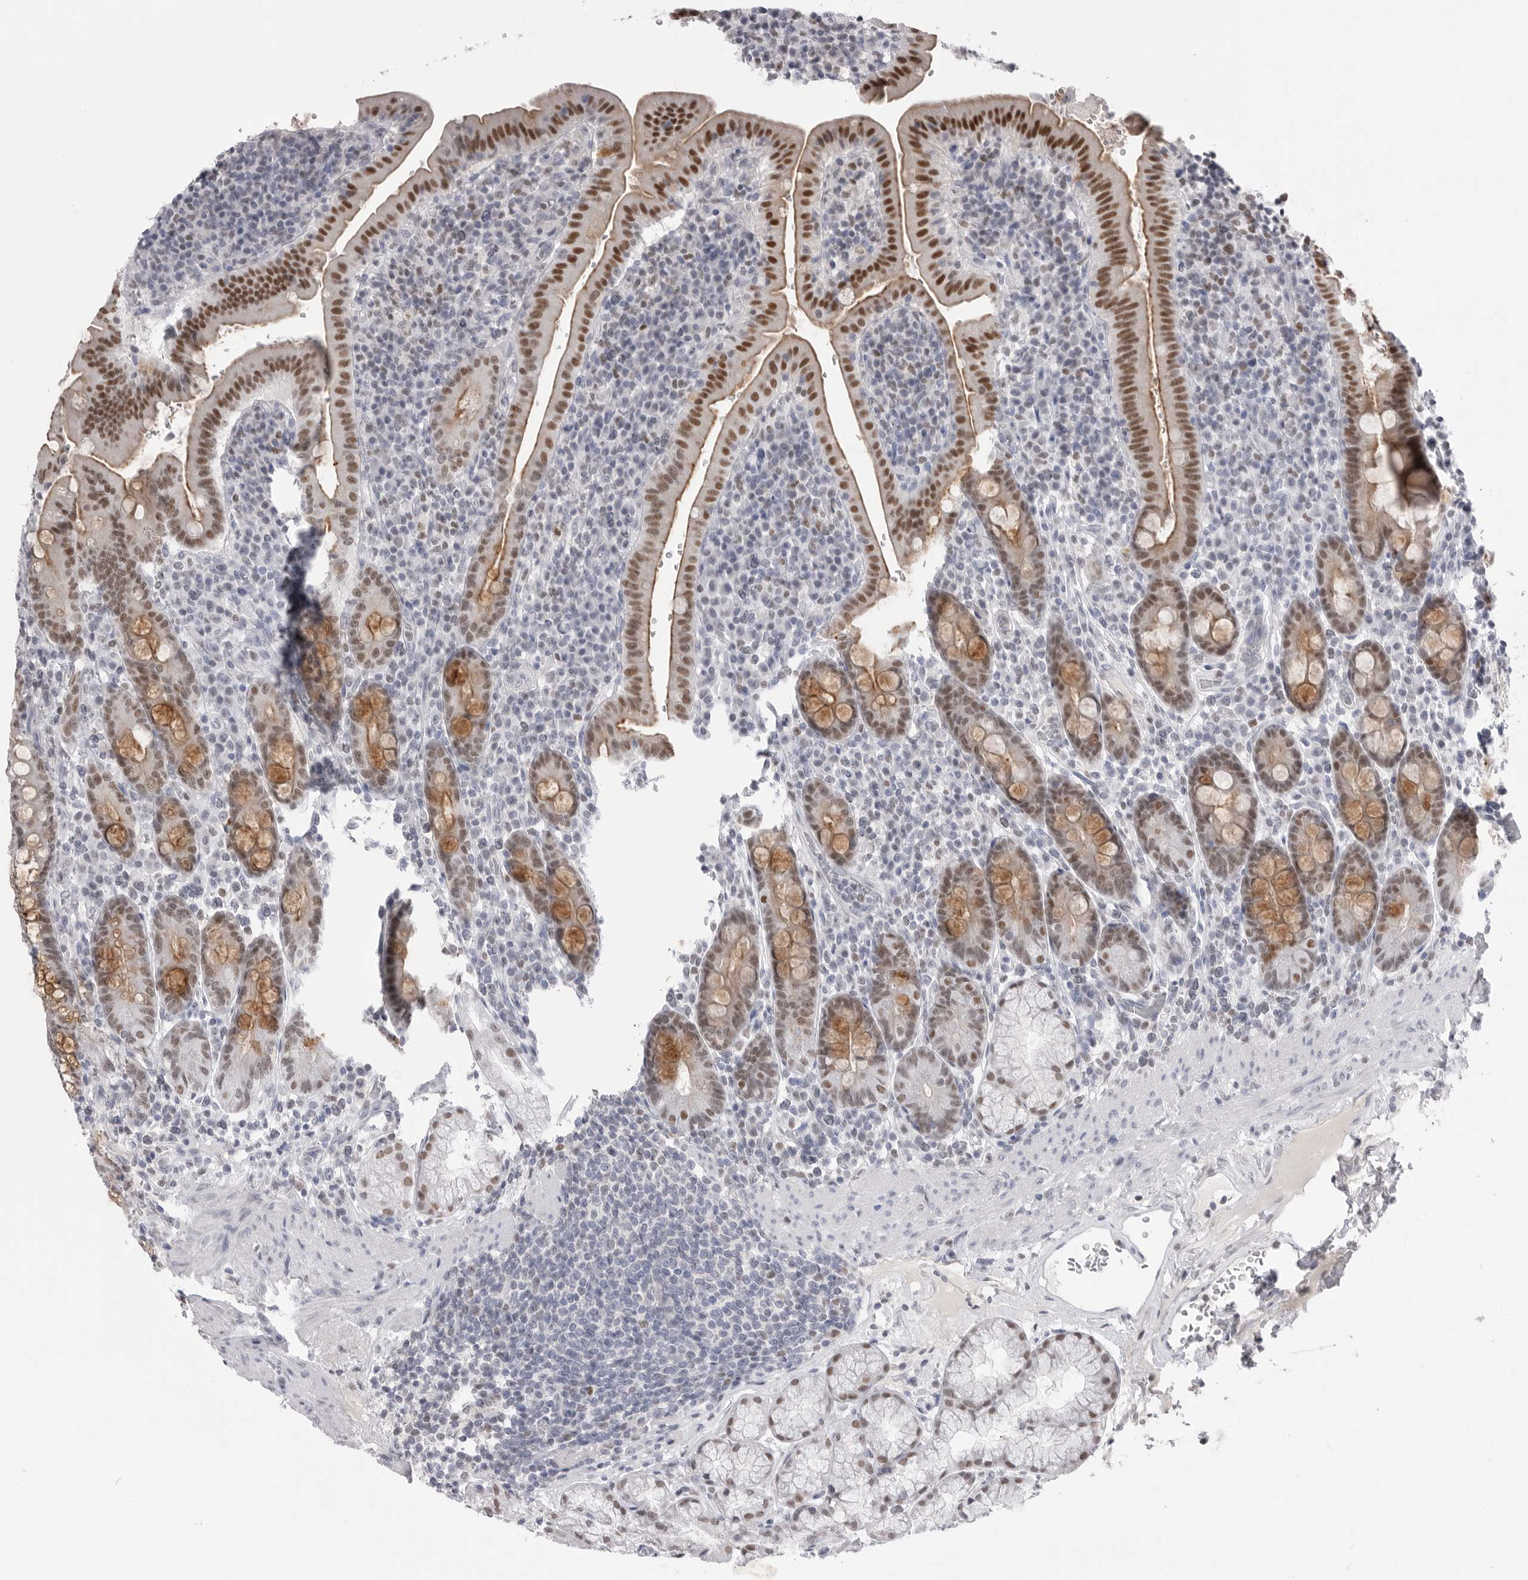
{"staining": {"intensity": "strong", "quantity": ">75%", "location": "cytoplasmic/membranous,nuclear"}, "tissue": "duodenum", "cell_type": "Glandular cells", "image_type": "normal", "snomed": [{"axis": "morphology", "description": "Normal tissue, NOS"}, {"axis": "morphology", "description": "Adenocarcinoma, NOS"}, {"axis": "topography", "description": "Pancreas"}, {"axis": "topography", "description": "Duodenum"}], "caption": "A brown stain shows strong cytoplasmic/membranous,nuclear staining of a protein in glandular cells of normal human duodenum. (DAB (3,3'-diaminobenzidine) IHC, brown staining for protein, blue staining for nuclei).", "gene": "ZBTB7B", "patient": {"sex": "male", "age": 50}}